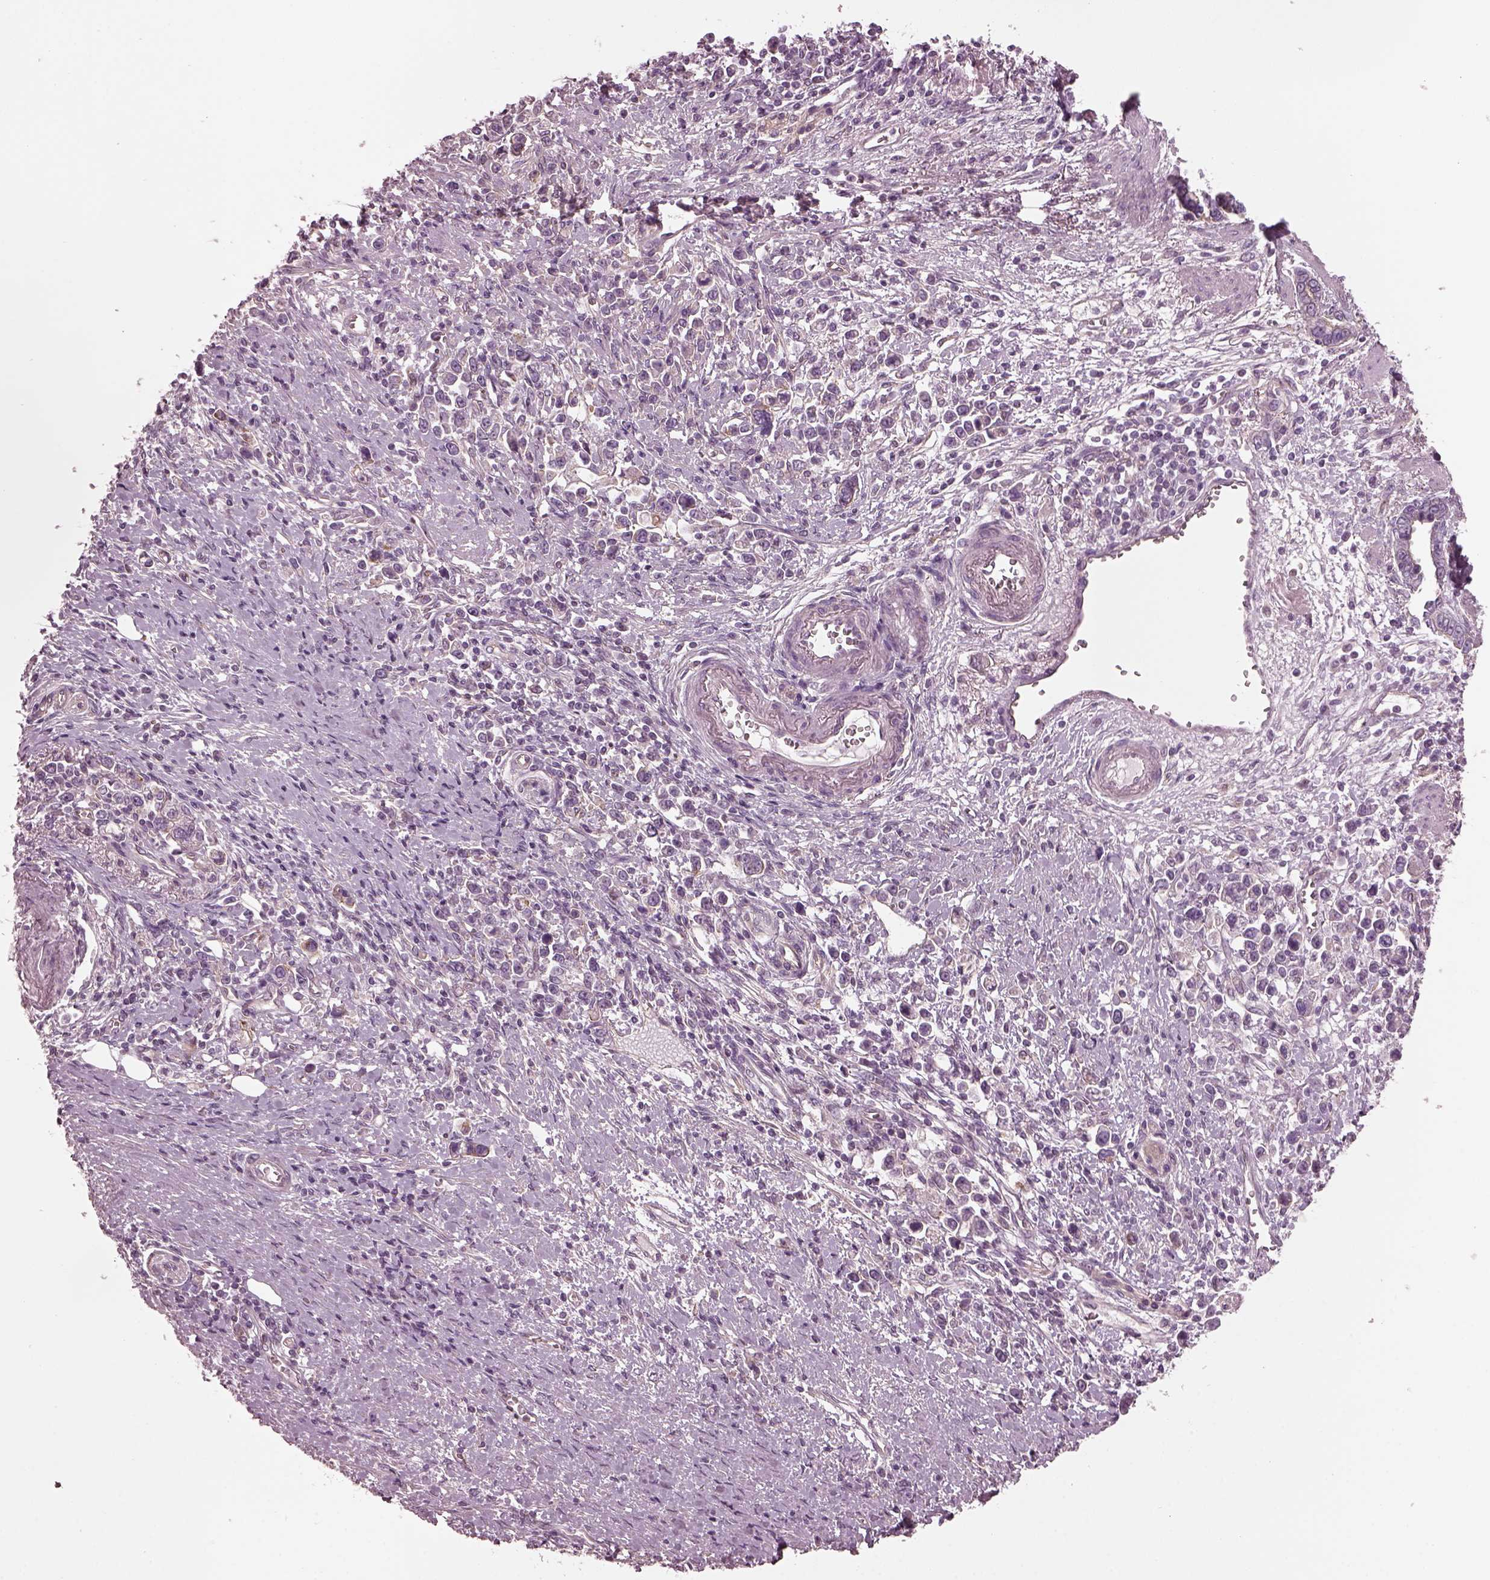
{"staining": {"intensity": "moderate", "quantity": "<25%", "location": "cytoplasmic/membranous"}, "tissue": "stomach cancer", "cell_type": "Tumor cells", "image_type": "cancer", "snomed": [{"axis": "morphology", "description": "Adenocarcinoma, NOS"}, {"axis": "topography", "description": "Stomach"}], "caption": "Tumor cells demonstrate low levels of moderate cytoplasmic/membranous staining in approximately <25% of cells in stomach cancer (adenocarcinoma). The staining was performed using DAB to visualize the protein expression in brown, while the nuclei were stained in blue with hematoxylin (Magnification: 20x).", "gene": "ODAD1", "patient": {"sex": "male", "age": 63}}